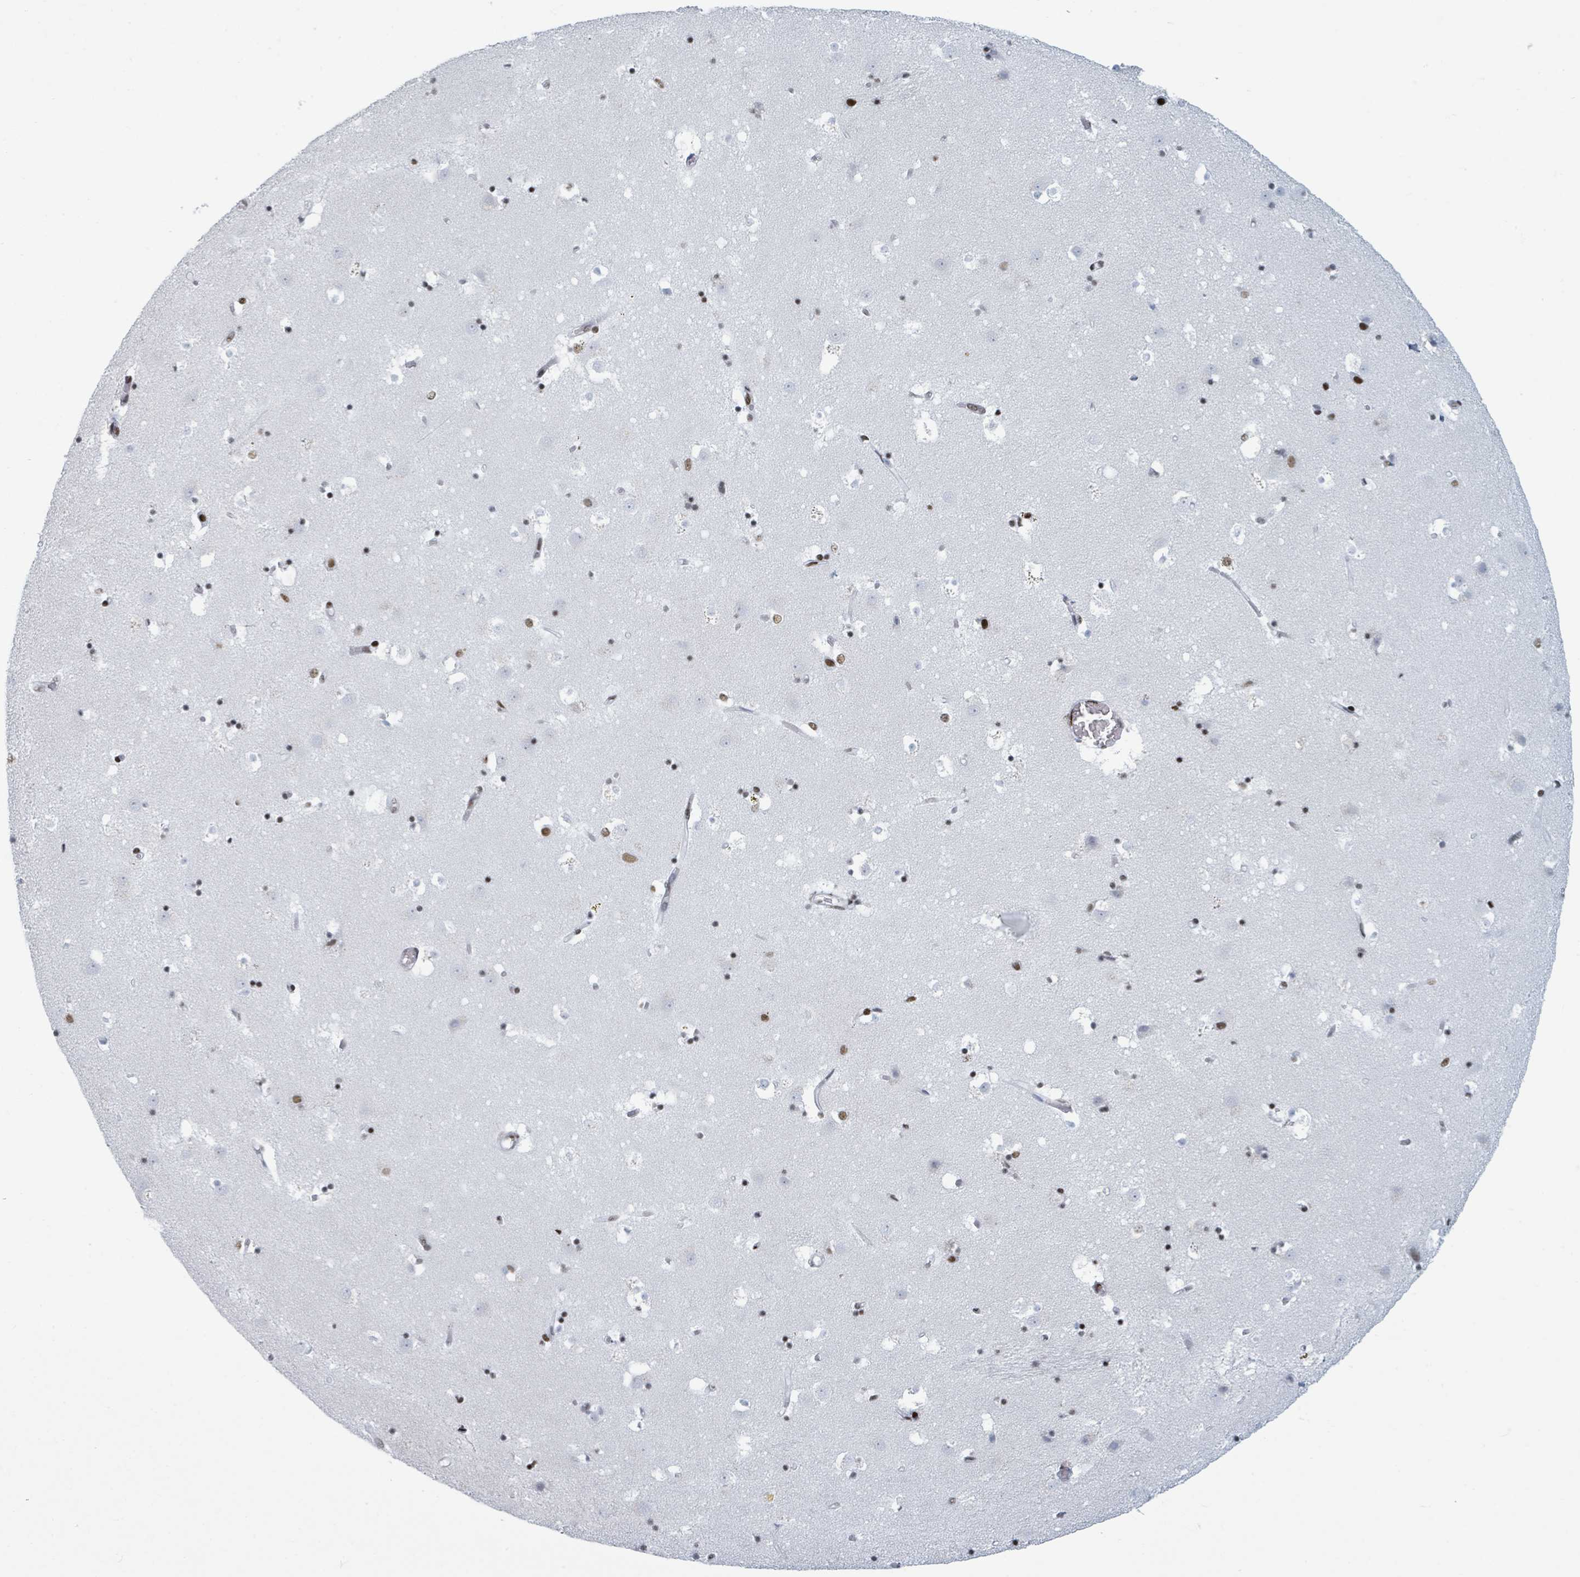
{"staining": {"intensity": "strong", "quantity": "<25%", "location": "nuclear"}, "tissue": "caudate", "cell_type": "Glial cells", "image_type": "normal", "snomed": [{"axis": "morphology", "description": "Normal tissue, NOS"}, {"axis": "topography", "description": "Lateral ventricle wall"}], "caption": "A high-resolution micrograph shows immunohistochemistry staining of unremarkable caudate, which displays strong nuclear expression in about <25% of glial cells.", "gene": "DHX16", "patient": {"sex": "male", "age": 58}}